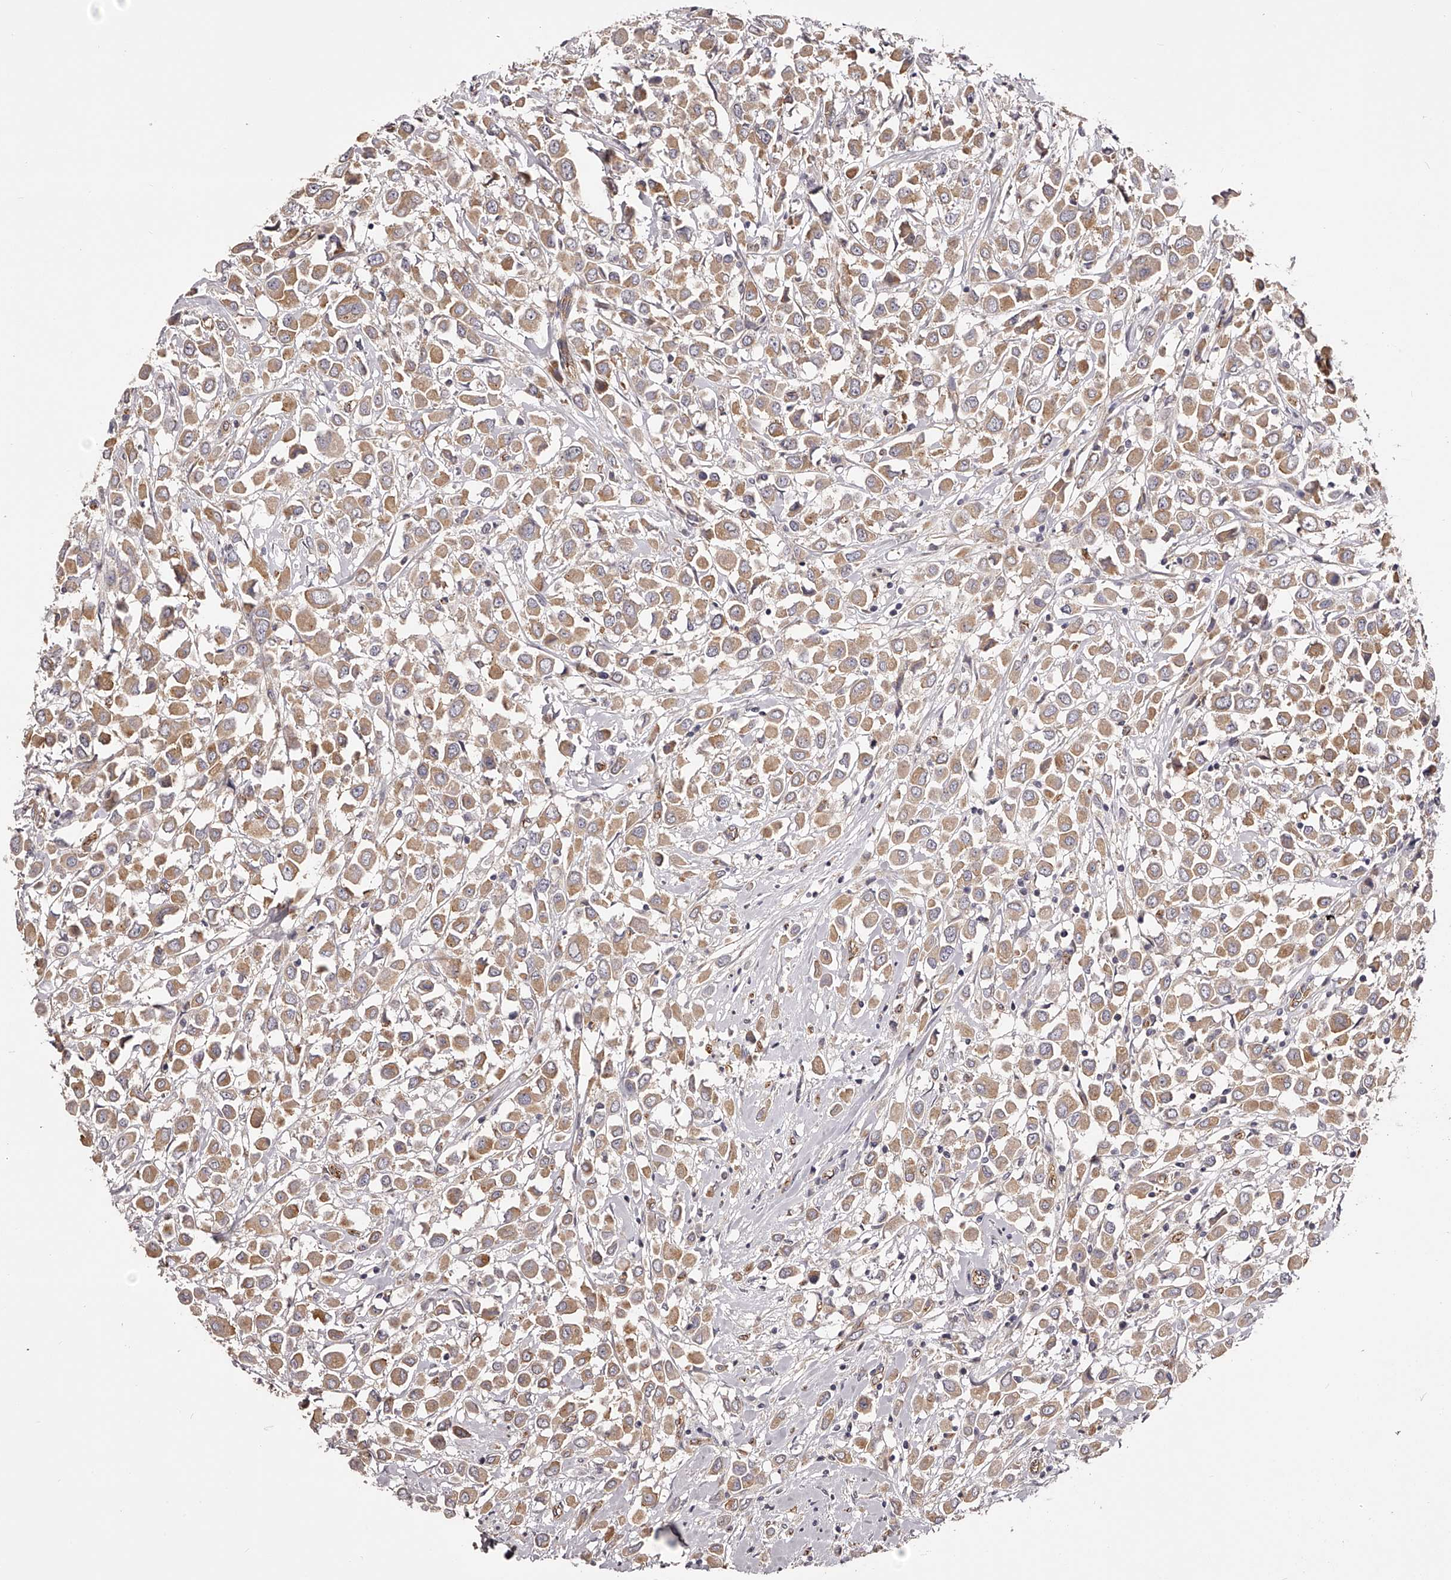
{"staining": {"intensity": "moderate", "quantity": ">75%", "location": "cytoplasmic/membranous"}, "tissue": "breast cancer", "cell_type": "Tumor cells", "image_type": "cancer", "snomed": [{"axis": "morphology", "description": "Duct carcinoma"}, {"axis": "topography", "description": "Breast"}], "caption": "DAB (3,3'-diaminobenzidine) immunohistochemical staining of human breast cancer shows moderate cytoplasmic/membranous protein expression in approximately >75% of tumor cells.", "gene": "LTV1", "patient": {"sex": "female", "age": 61}}